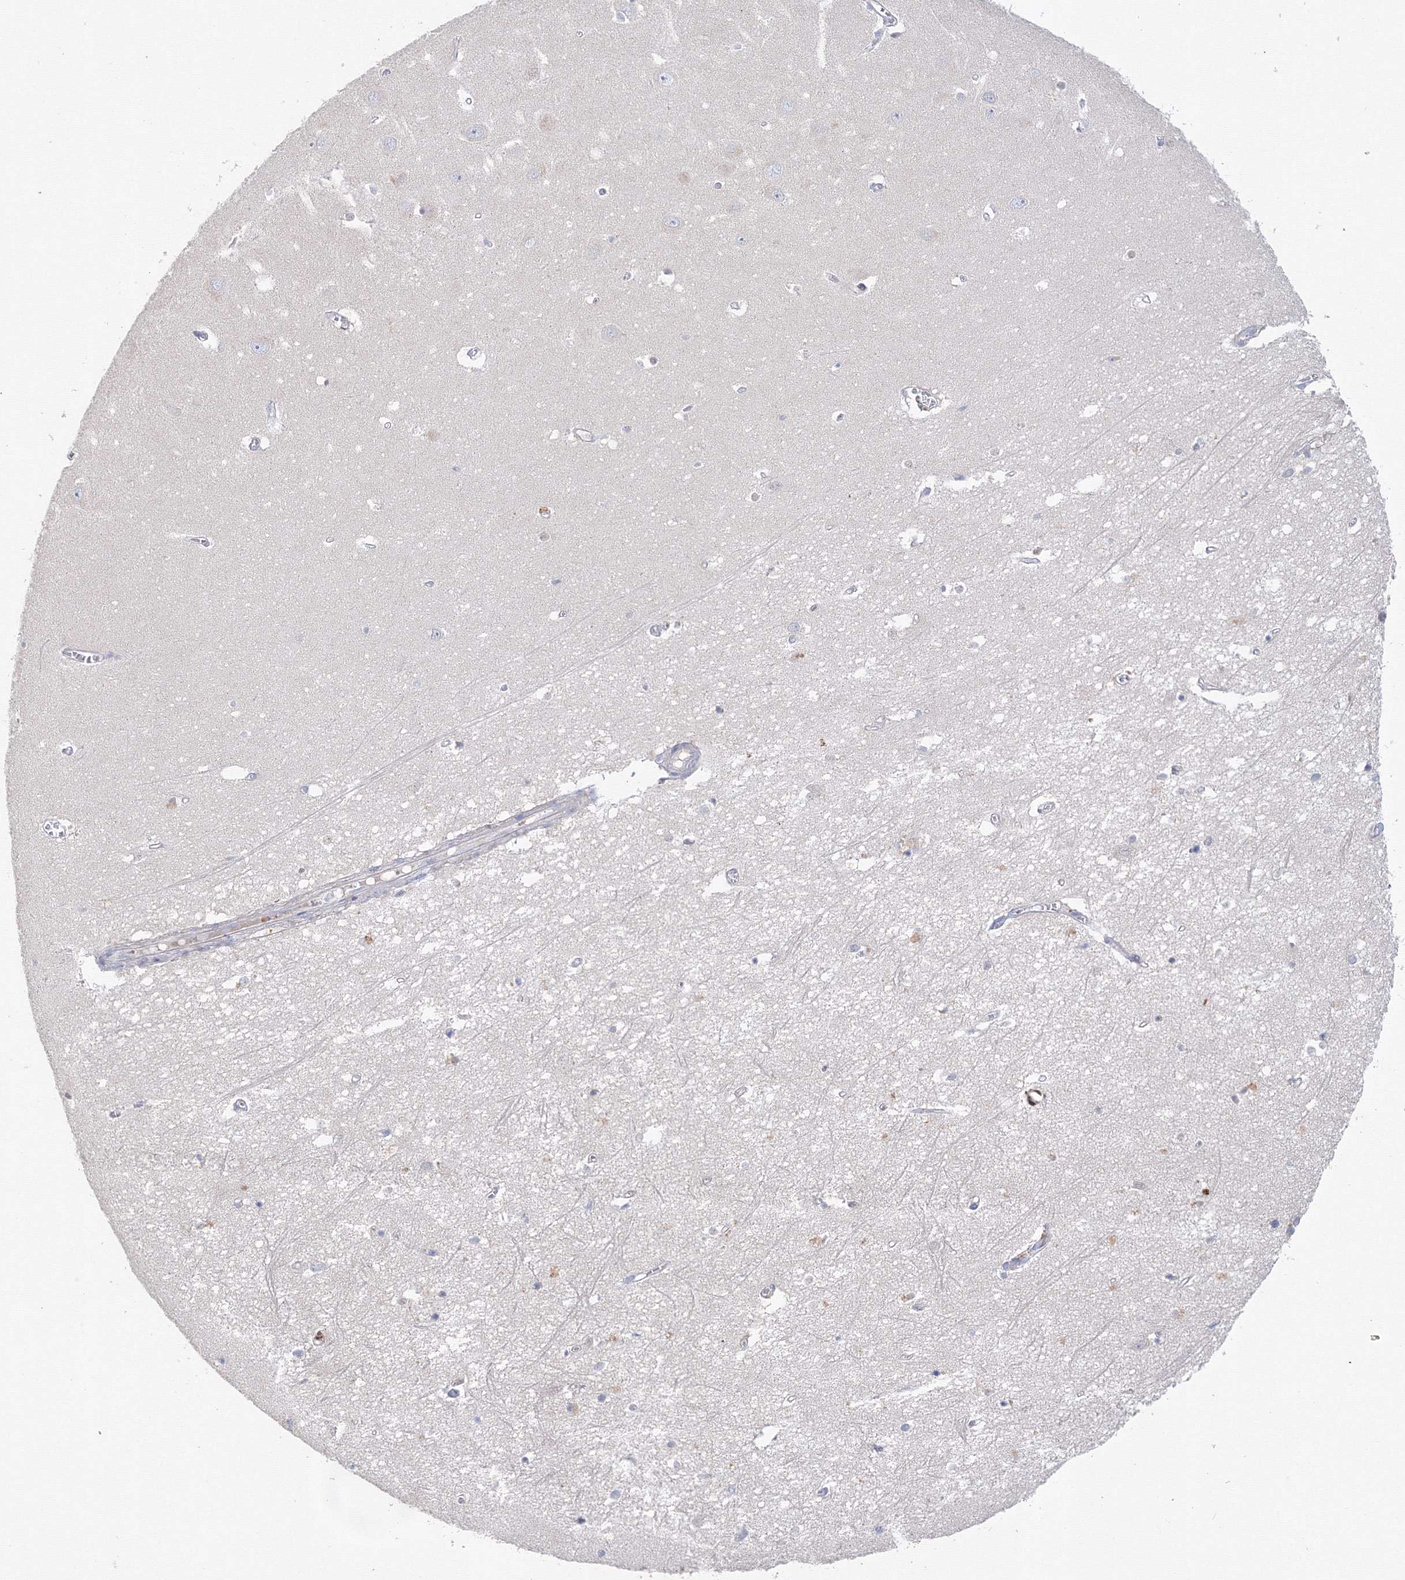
{"staining": {"intensity": "negative", "quantity": "none", "location": "none"}, "tissue": "hippocampus", "cell_type": "Glial cells", "image_type": "normal", "snomed": [{"axis": "morphology", "description": "Normal tissue, NOS"}, {"axis": "topography", "description": "Hippocampus"}], "caption": "The photomicrograph reveals no significant positivity in glial cells of hippocampus.", "gene": "DIS3L2", "patient": {"sex": "female", "age": 64}}